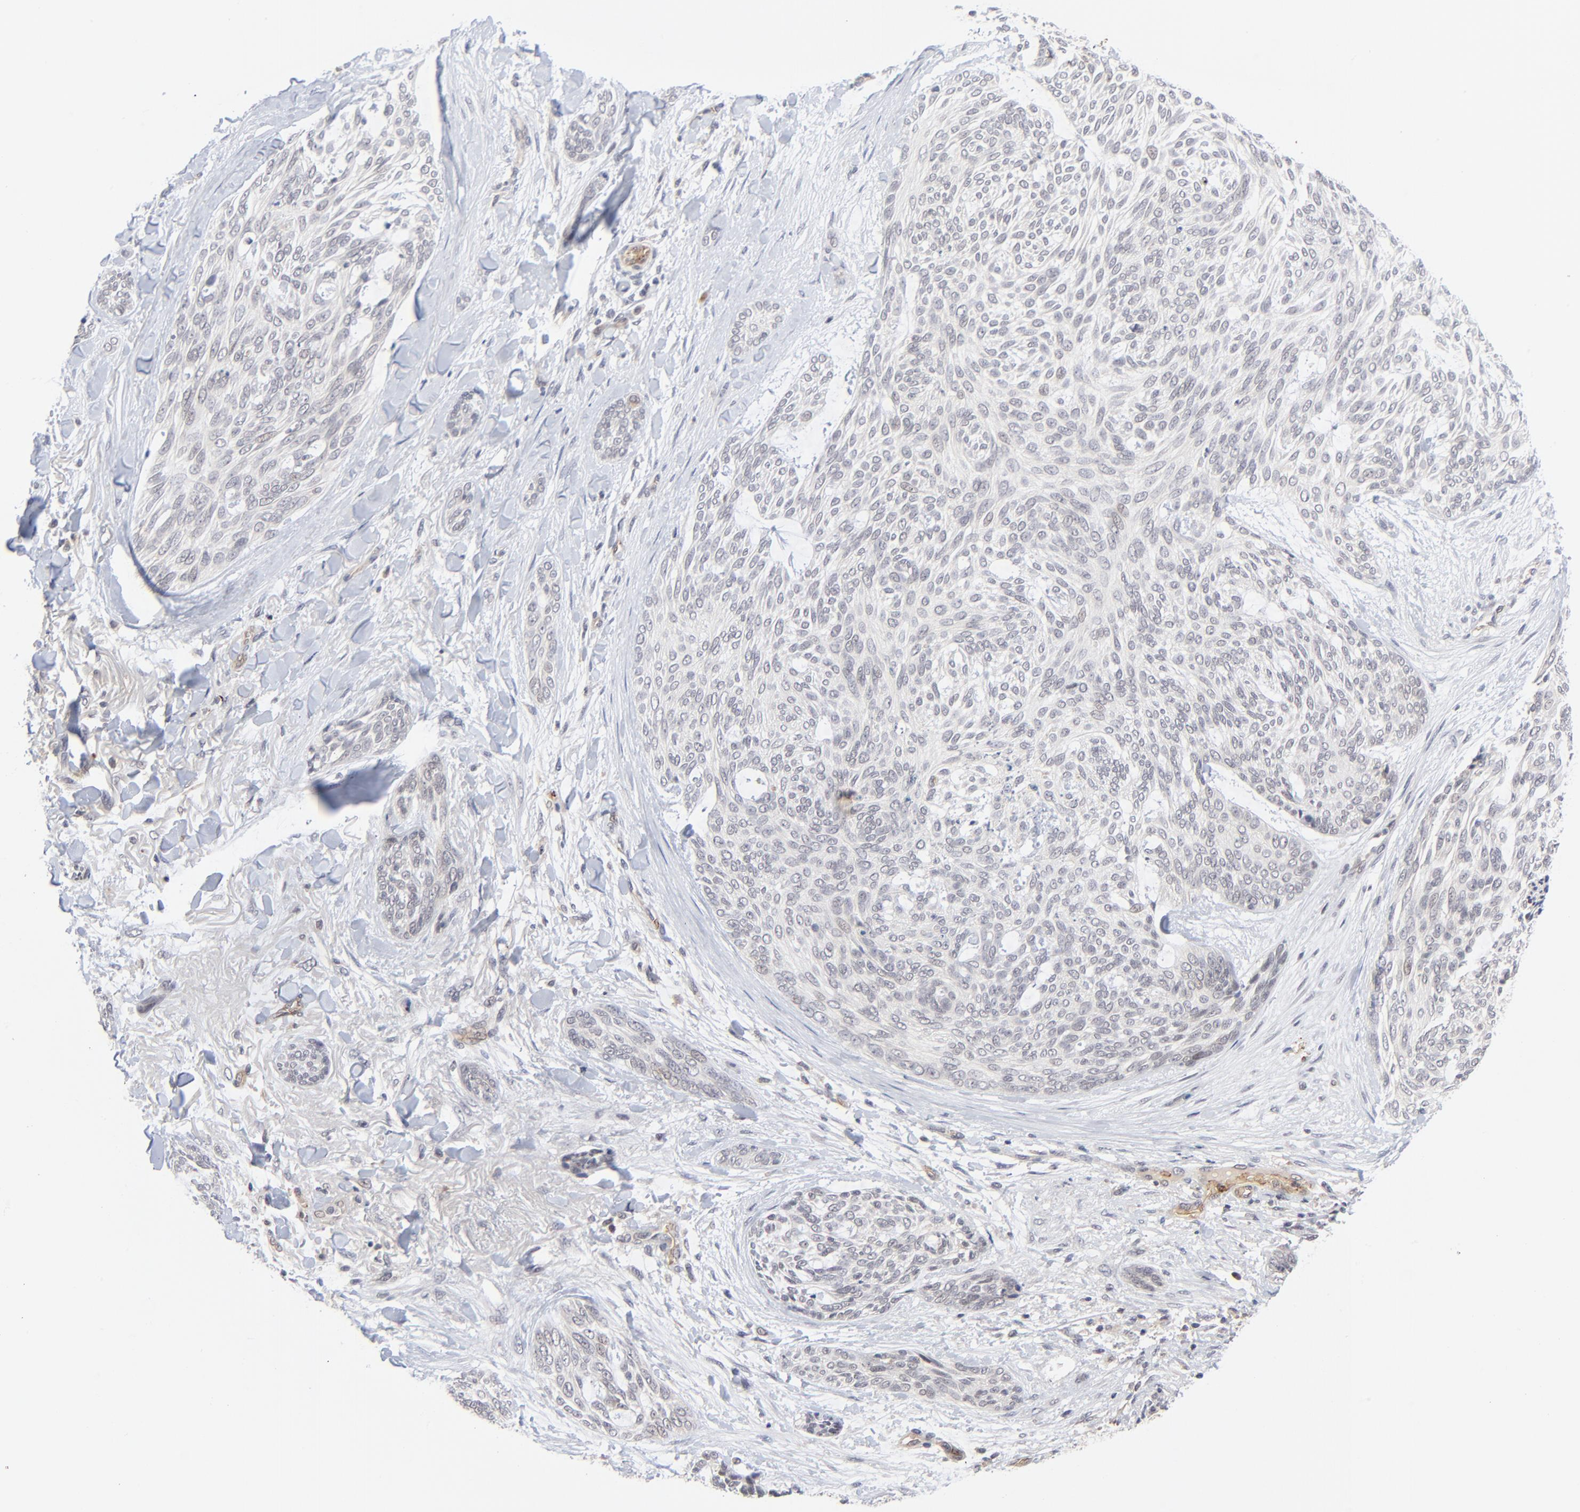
{"staining": {"intensity": "weak", "quantity": "<25%", "location": "cytoplasmic/membranous"}, "tissue": "skin cancer", "cell_type": "Tumor cells", "image_type": "cancer", "snomed": [{"axis": "morphology", "description": "Normal tissue, NOS"}, {"axis": "morphology", "description": "Basal cell carcinoma"}, {"axis": "topography", "description": "Skin"}], "caption": "IHC photomicrograph of skin cancer stained for a protein (brown), which shows no expression in tumor cells. (DAB (3,3'-diaminobenzidine) immunohistochemistry (IHC) visualized using brightfield microscopy, high magnification).", "gene": "CASP10", "patient": {"sex": "female", "age": 71}}